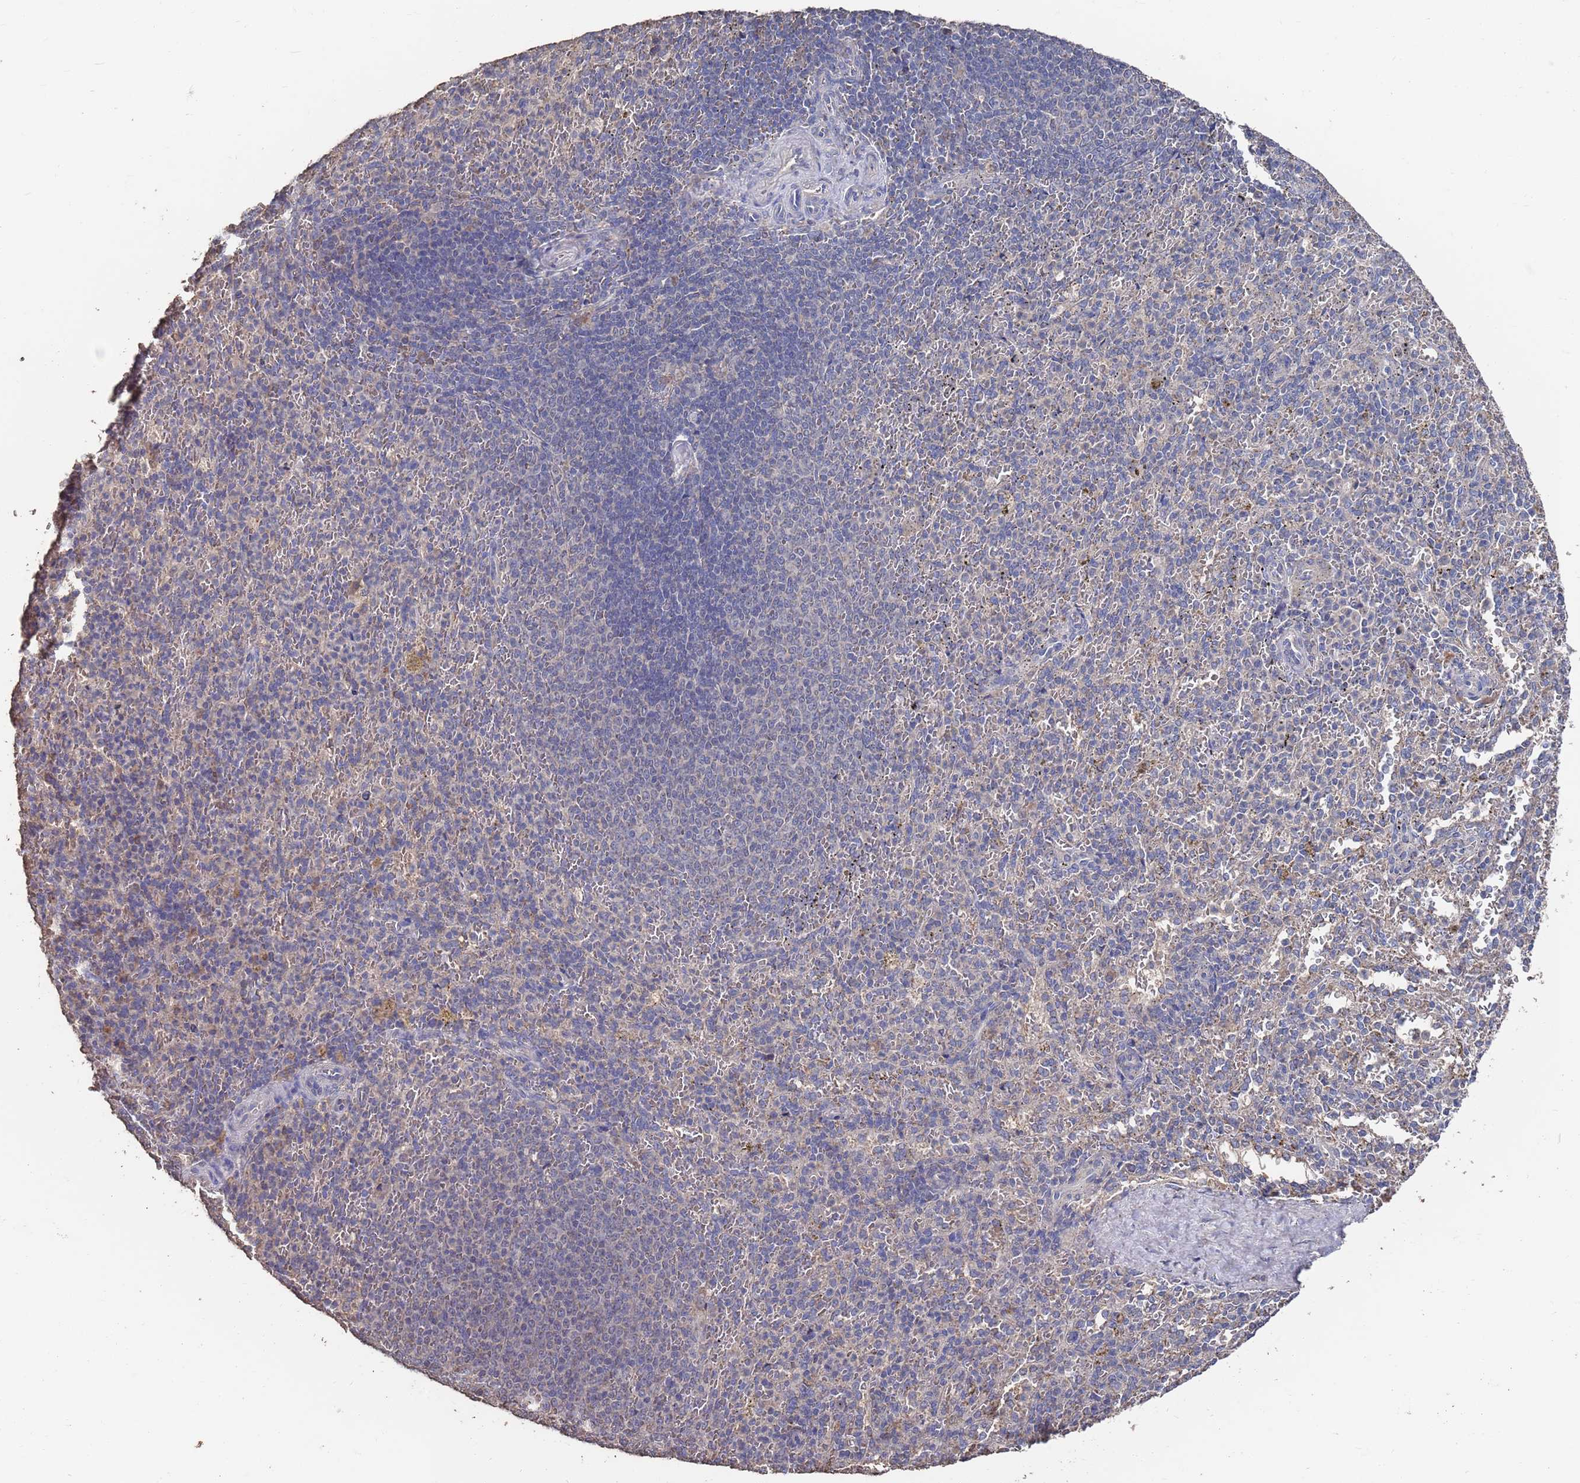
{"staining": {"intensity": "negative", "quantity": "none", "location": "none"}, "tissue": "spleen", "cell_type": "Cells in red pulp", "image_type": "normal", "snomed": [{"axis": "morphology", "description": "Normal tissue, NOS"}, {"axis": "topography", "description": "Spleen"}], "caption": "DAB immunohistochemical staining of benign human spleen displays no significant staining in cells in red pulp. (DAB immunohistochemistry visualized using brightfield microscopy, high magnification).", "gene": "BTBD18", "patient": {"sex": "female", "age": 21}}